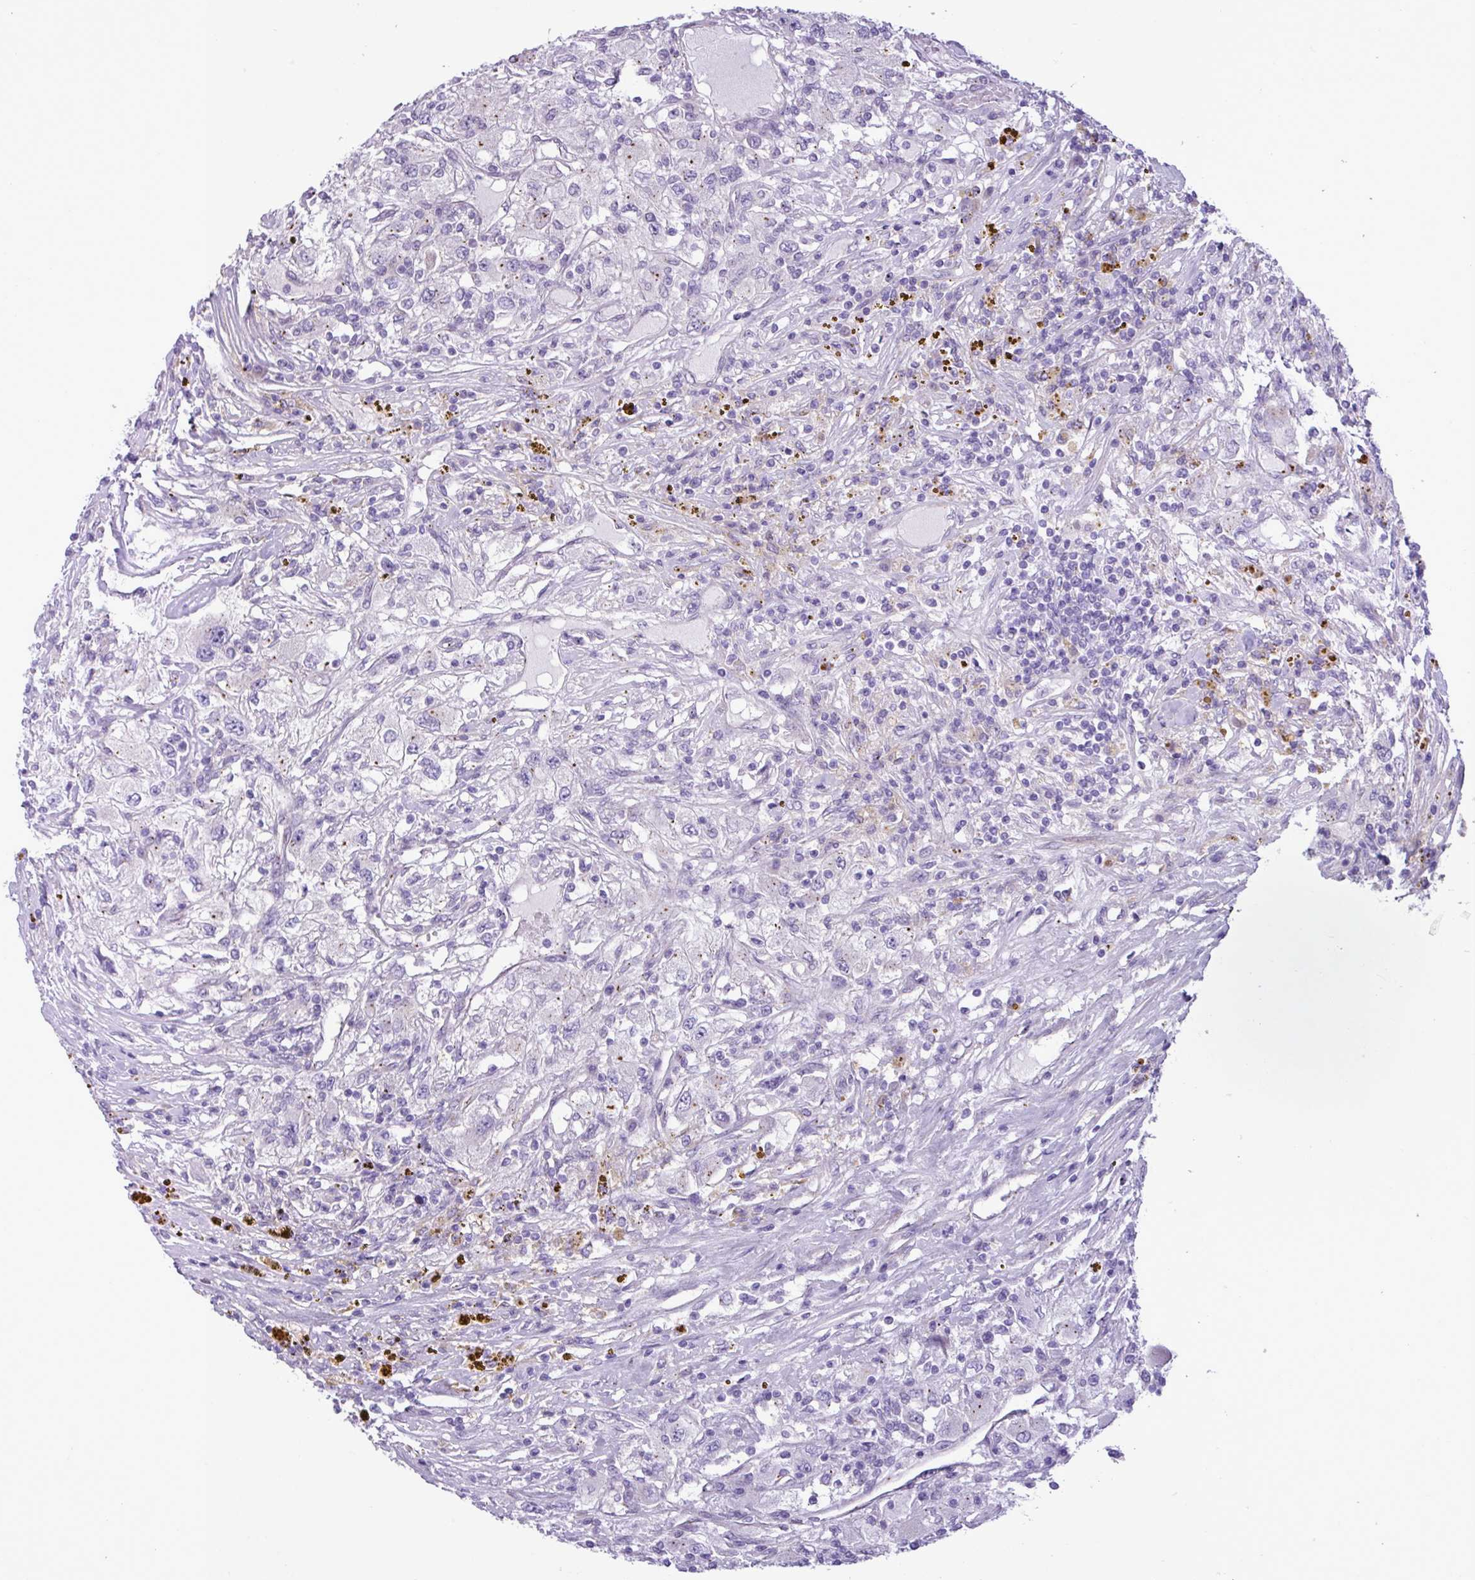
{"staining": {"intensity": "weak", "quantity": "<25%", "location": "cytoplasmic/membranous"}, "tissue": "renal cancer", "cell_type": "Tumor cells", "image_type": "cancer", "snomed": [{"axis": "morphology", "description": "Adenocarcinoma, NOS"}, {"axis": "topography", "description": "Kidney"}], "caption": "Renal adenocarcinoma was stained to show a protein in brown. There is no significant staining in tumor cells.", "gene": "SPINK8", "patient": {"sex": "female", "age": 67}}